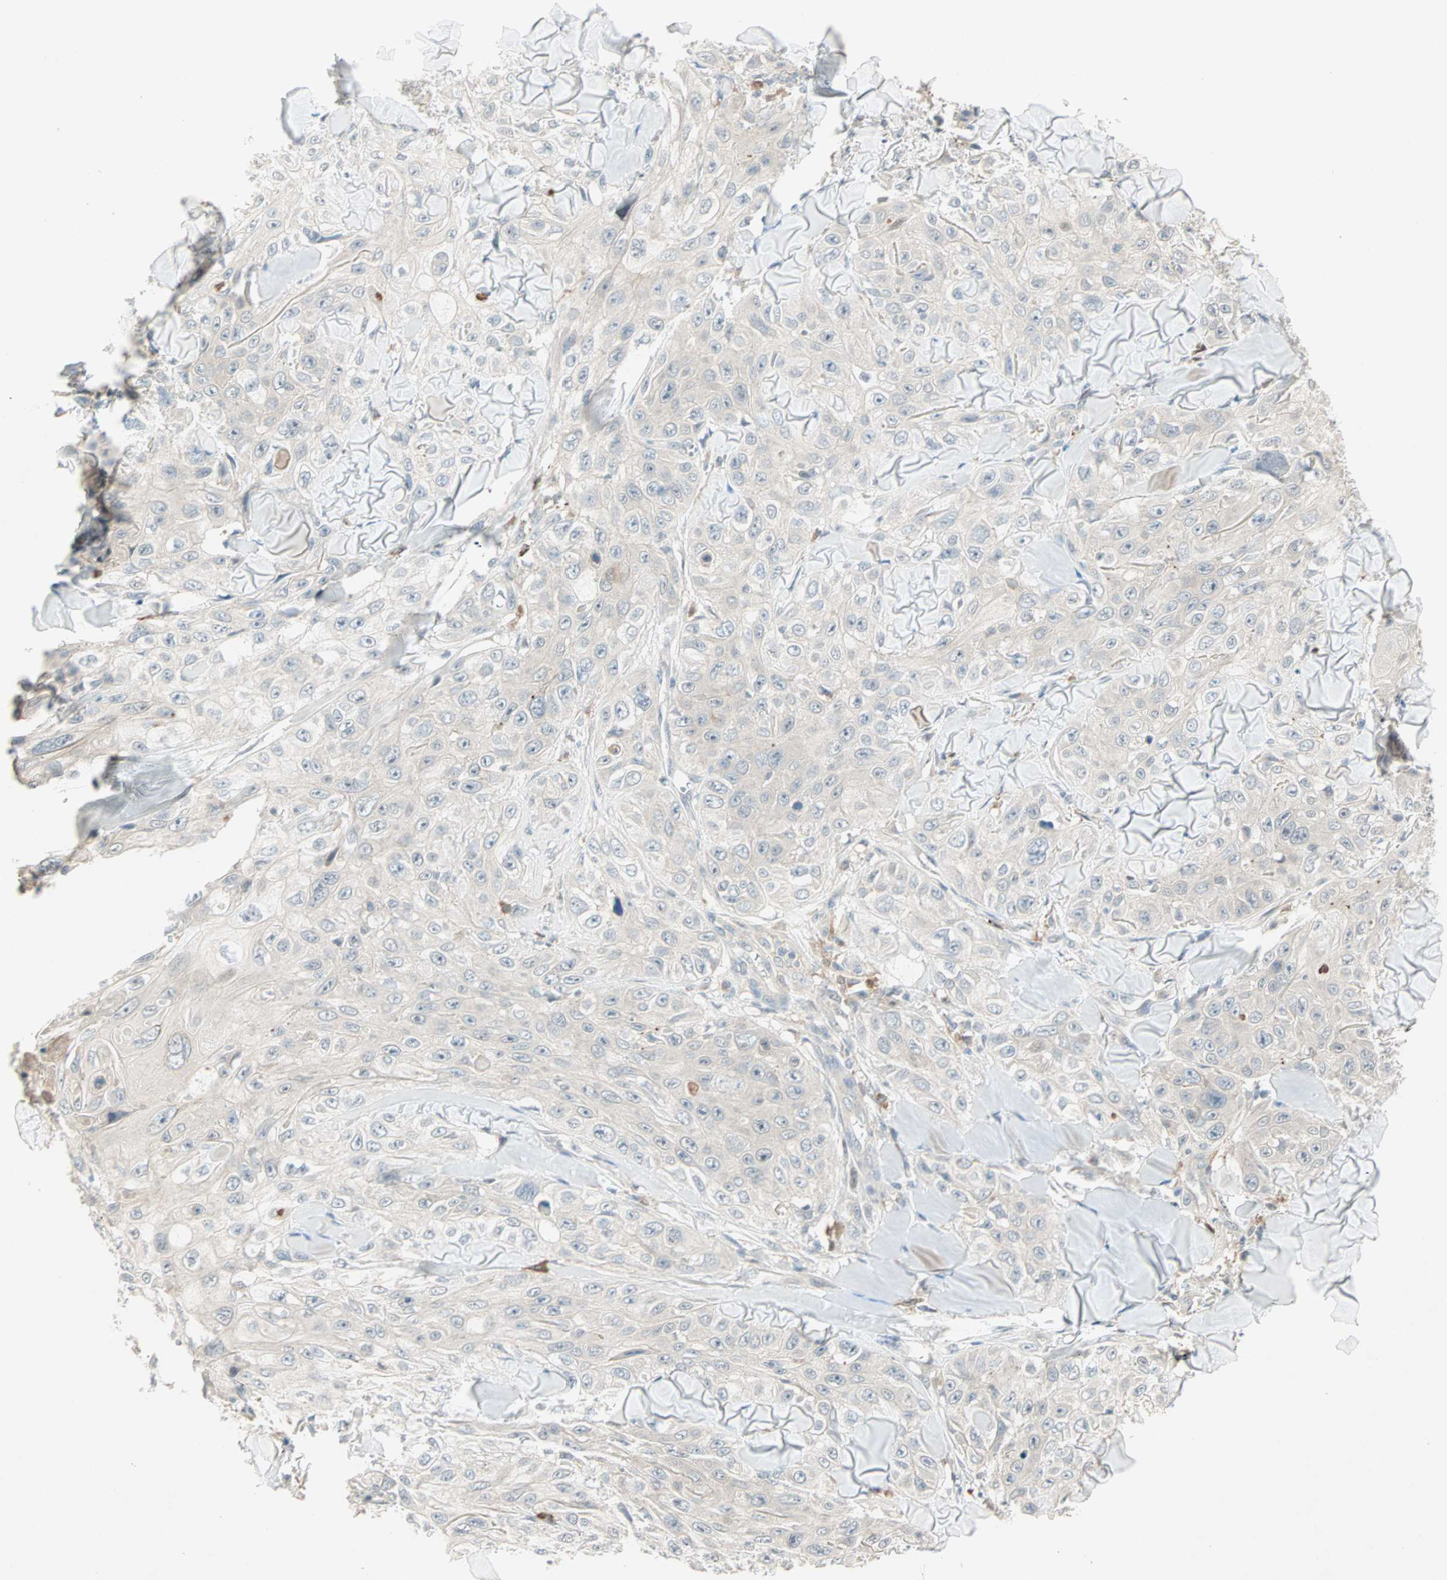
{"staining": {"intensity": "negative", "quantity": "none", "location": "none"}, "tissue": "skin cancer", "cell_type": "Tumor cells", "image_type": "cancer", "snomed": [{"axis": "morphology", "description": "Squamous cell carcinoma, NOS"}, {"axis": "topography", "description": "Skin"}], "caption": "A high-resolution histopathology image shows immunohistochemistry staining of squamous cell carcinoma (skin), which exhibits no significant positivity in tumor cells.", "gene": "RTL6", "patient": {"sex": "male", "age": 86}}